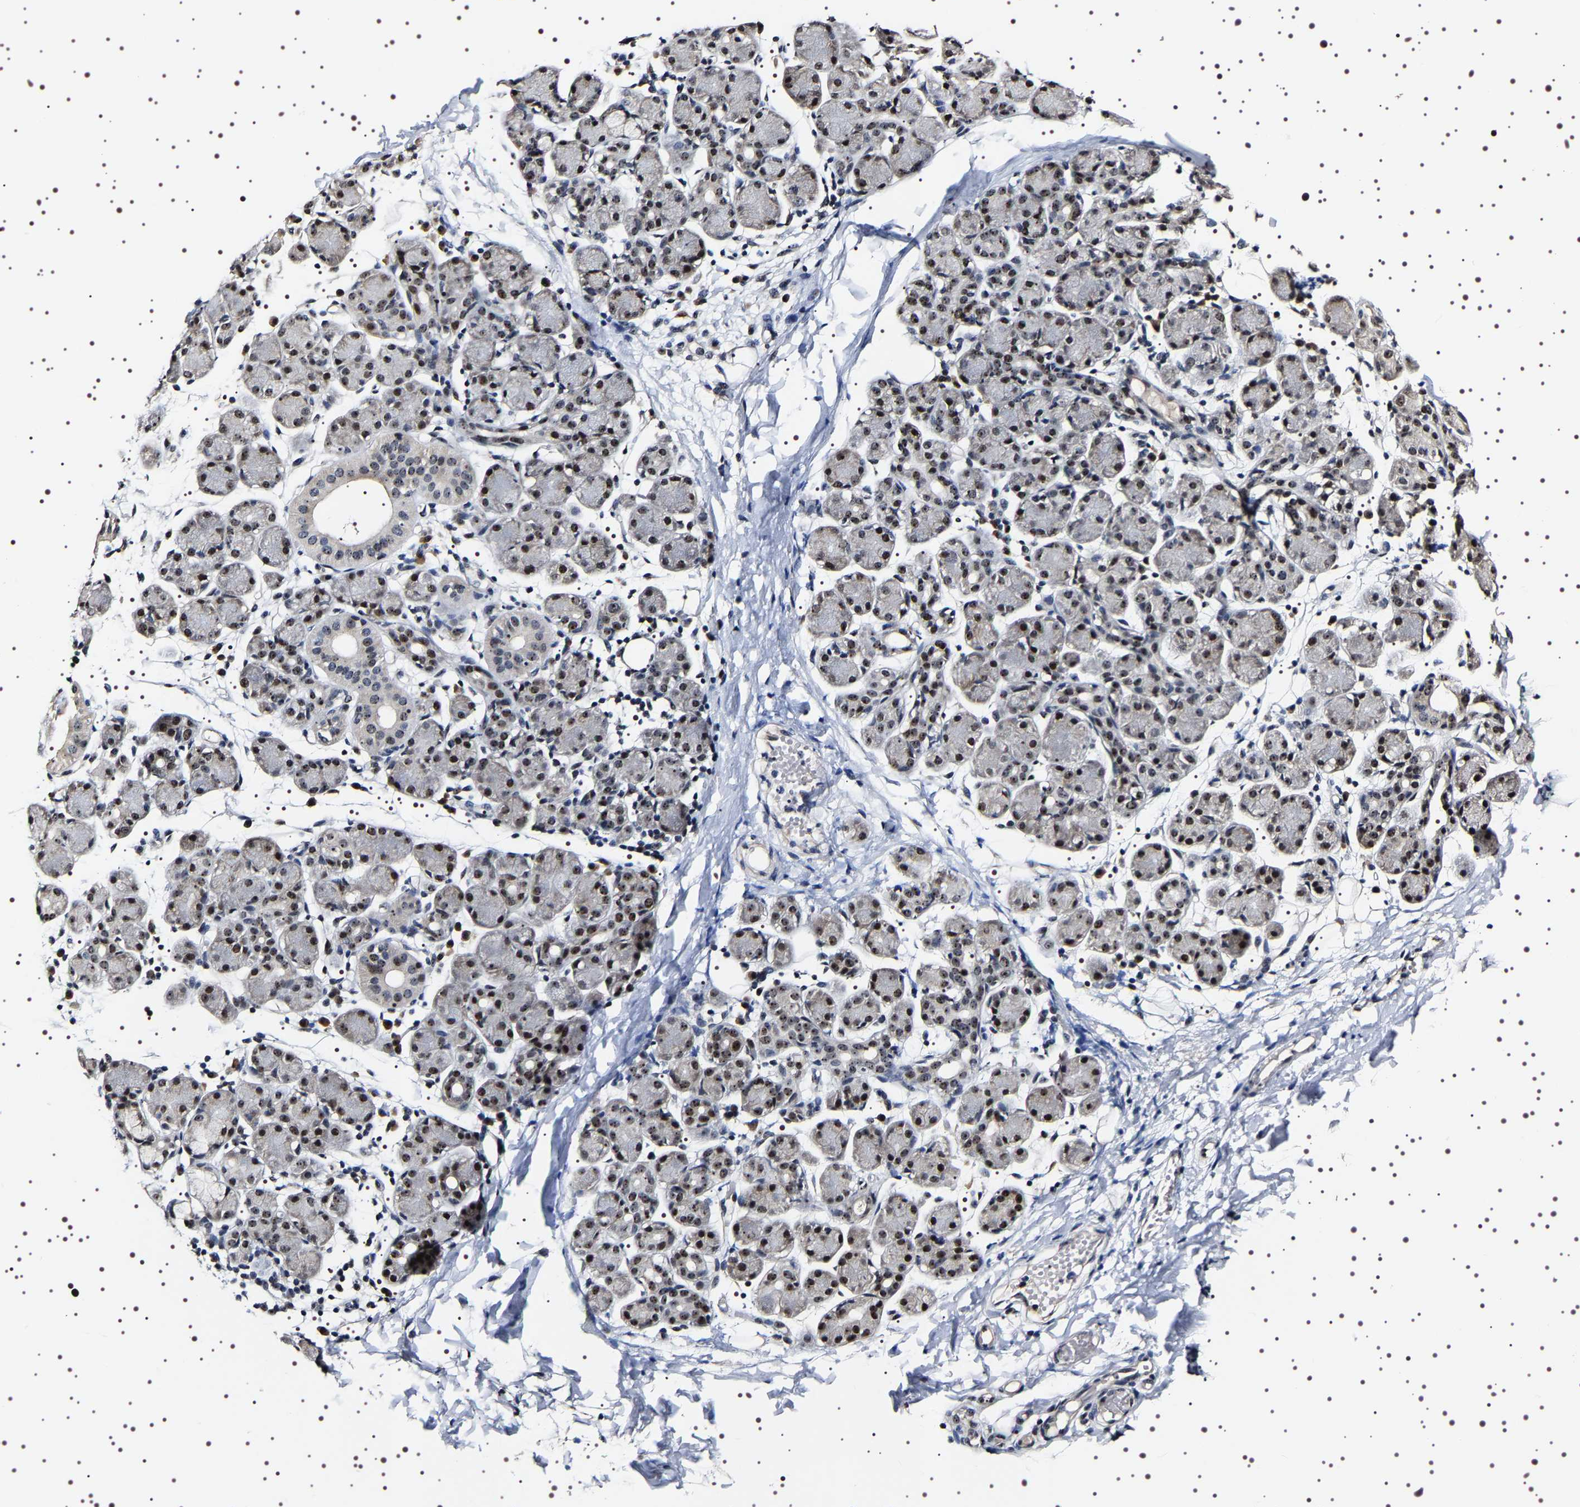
{"staining": {"intensity": "moderate", "quantity": "25%-75%", "location": "nuclear"}, "tissue": "salivary gland", "cell_type": "Glandular cells", "image_type": "normal", "snomed": [{"axis": "morphology", "description": "Normal tissue, NOS"}, {"axis": "morphology", "description": "Inflammation, NOS"}, {"axis": "topography", "description": "Lymph node"}, {"axis": "topography", "description": "Salivary gland"}], "caption": "IHC micrograph of normal salivary gland: human salivary gland stained using immunohistochemistry displays medium levels of moderate protein expression localized specifically in the nuclear of glandular cells, appearing as a nuclear brown color.", "gene": "GNL3", "patient": {"sex": "male", "age": 3}}